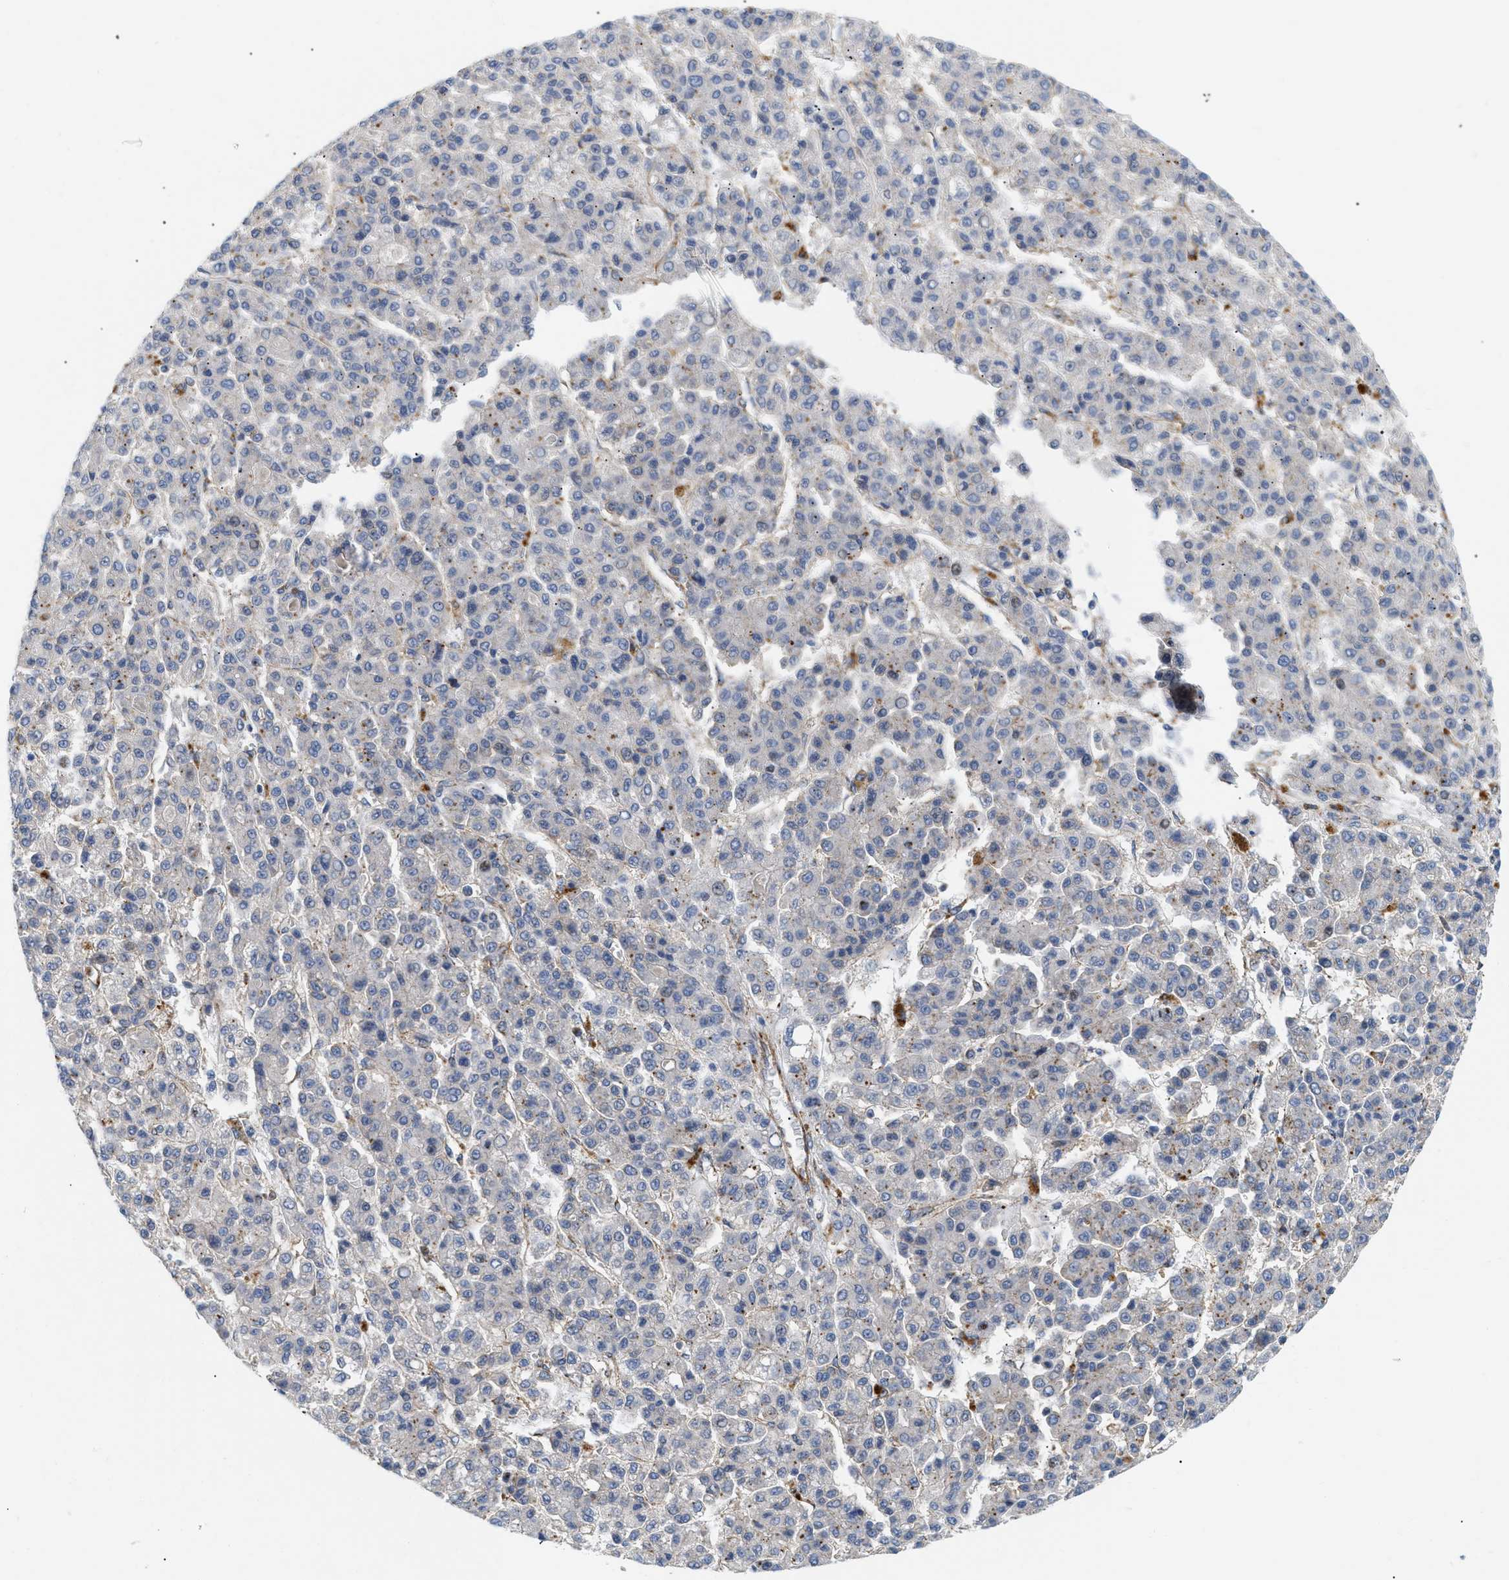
{"staining": {"intensity": "negative", "quantity": "none", "location": "none"}, "tissue": "liver cancer", "cell_type": "Tumor cells", "image_type": "cancer", "snomed": [{"axis": "morphology", "description": "Carcinoma, Hepatocellular, NOS"}, {"axis": "topography", "description": "Liver"}], "caption": "This is an IHC histopathology image of human liver hepatocellular carcinoma. There is no expression in tumor cells.", "gene": "DCTN4", "patient": {"sex": "male", "age": 70}}